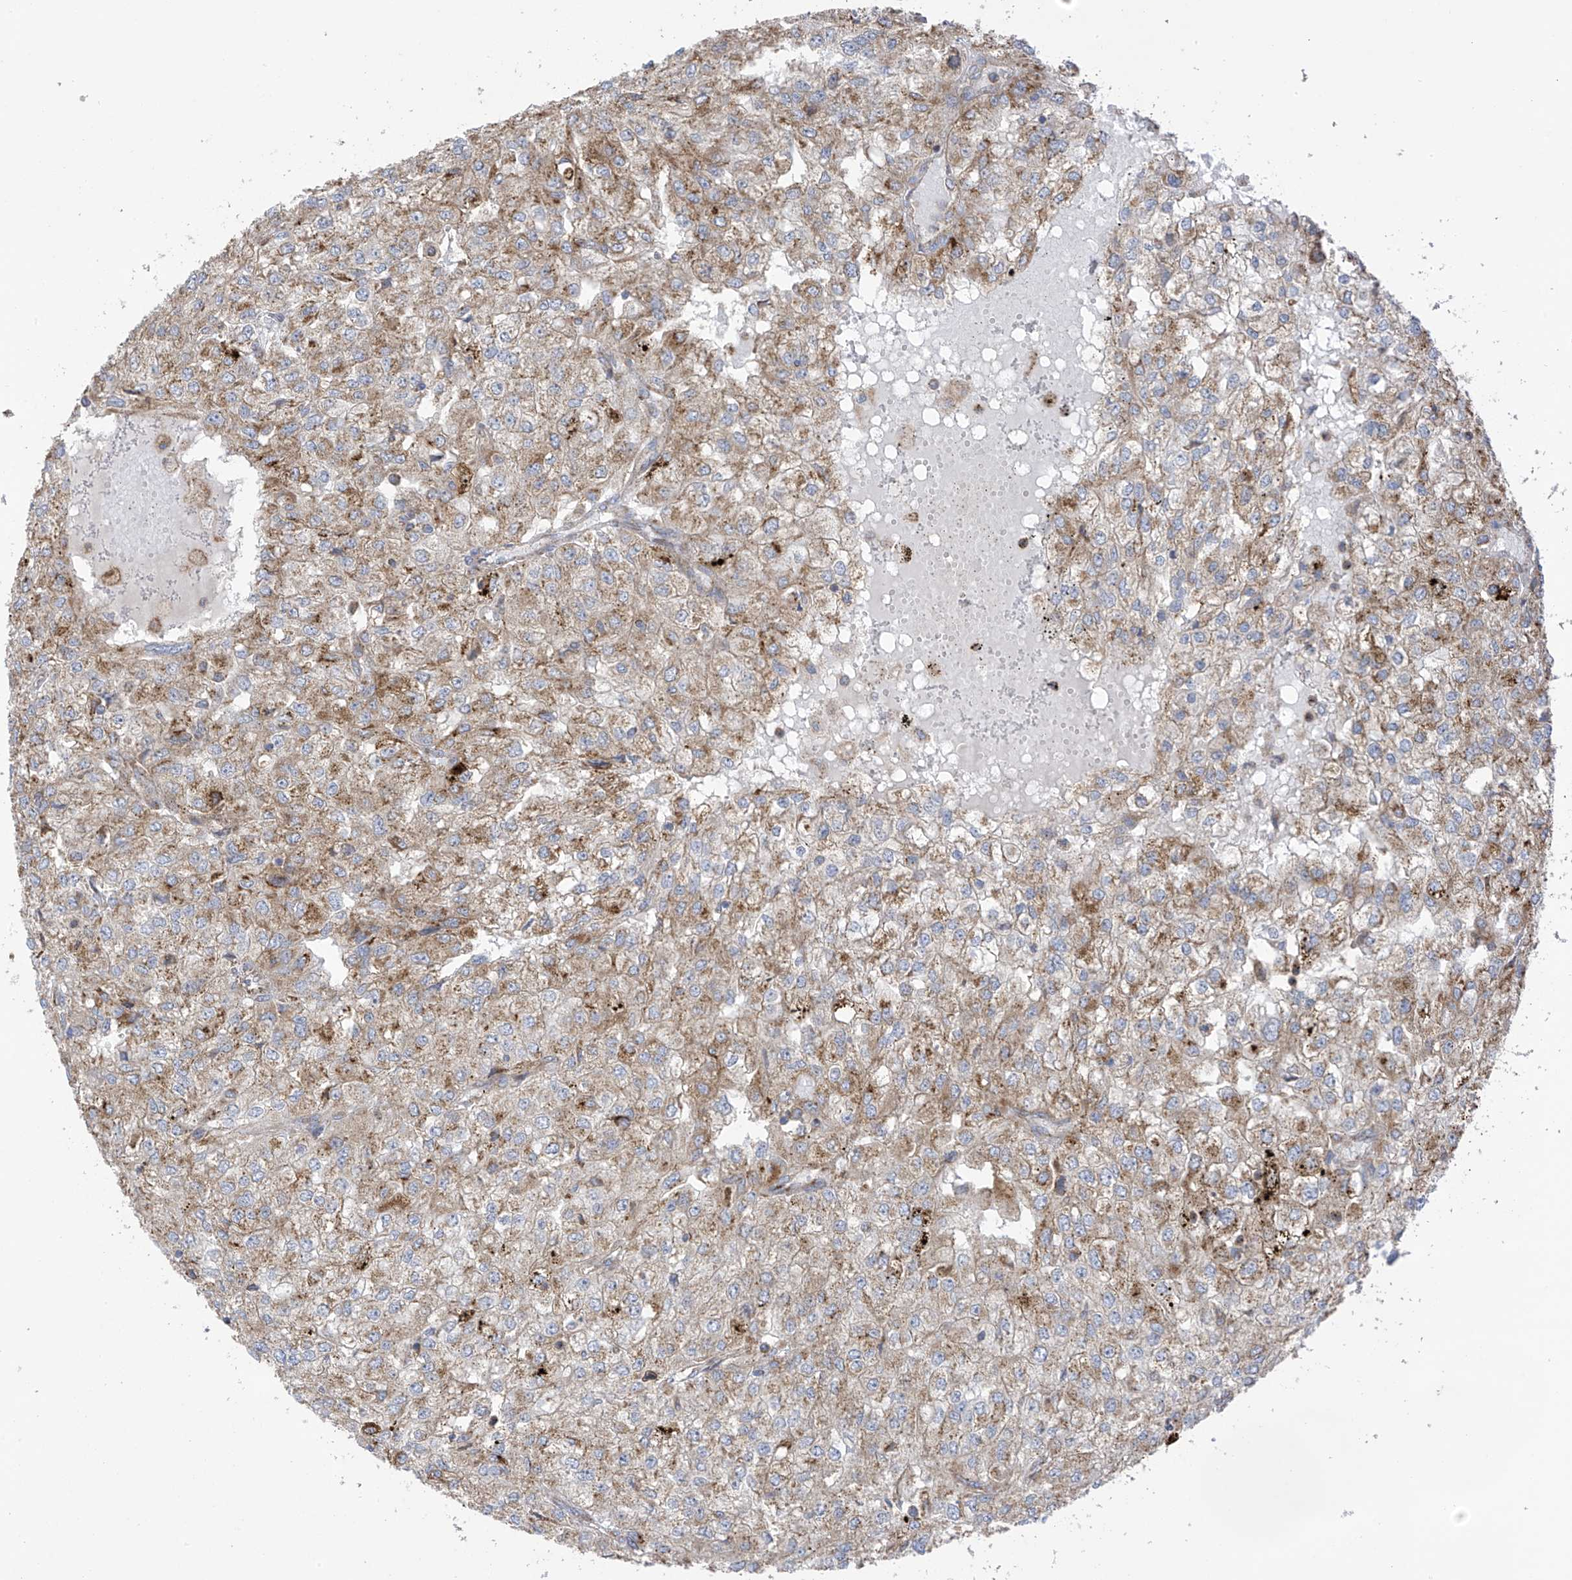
{"staining": {"intensity": "weak", "quantity": ">75%", "location": "cytoplasmic/membranous"}, "tissue": "renal cancer", "cell_type": "Tumor cells", "image_type": "cancer", "snomed": [{"axis": "morphology", "description": "Adenocarcinoma, NOS"}, {"axis": "topography", "description": "Kidney"}], "caption": "A brown stain highlights weak cytoplasmic/membranous staining of a protein in human renal cancer (adenocarcinoma) tumor cells. (IHC, brightfield microscopy, high magnification).", "gene": "ITM2B", "patient": {"sex": "female", "age": 54}}